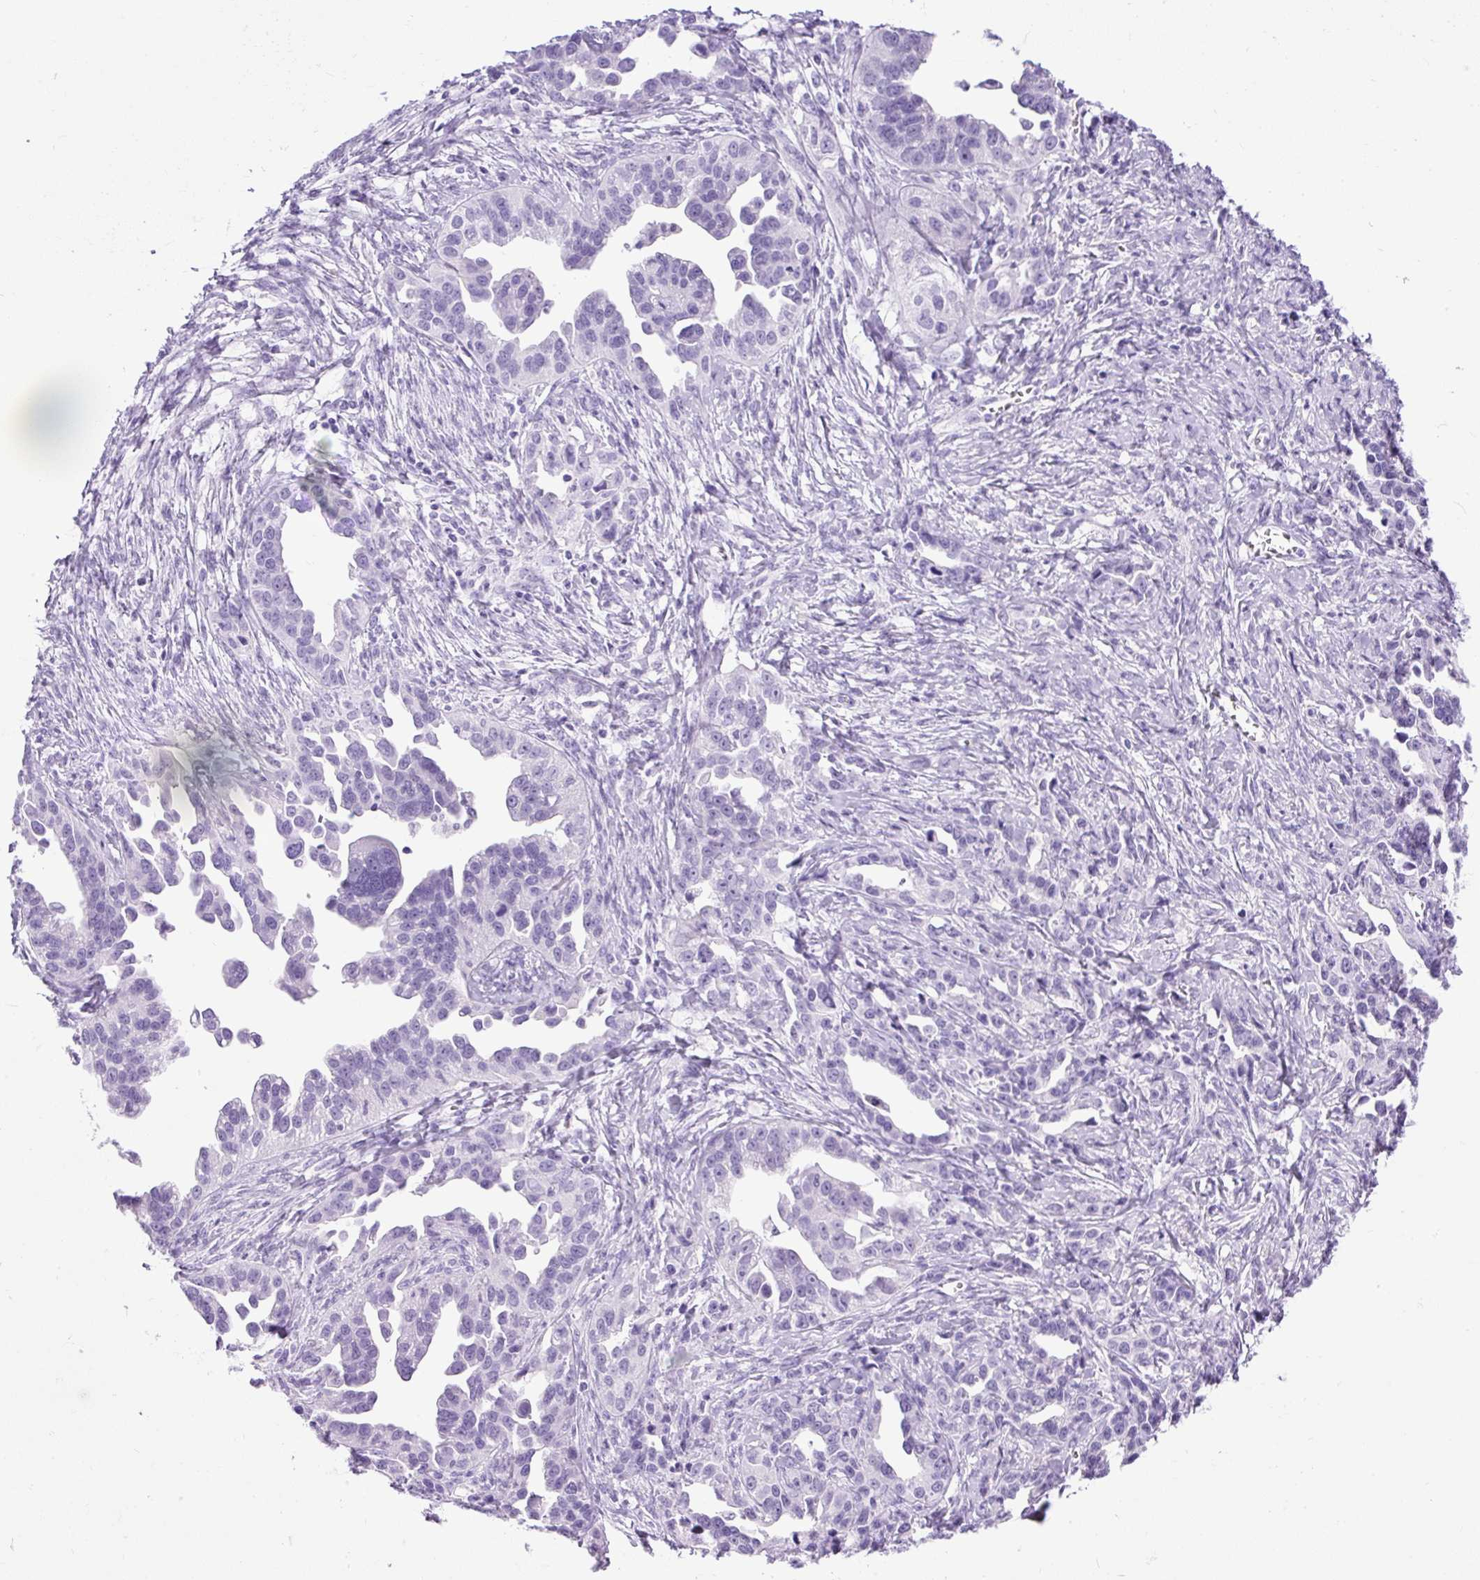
{"staining": {"intensity": "negative", "quantity": "none", "location": "none"}, "tissue": "ovarian cancer", "cell_type": "Tumor cells", "image_type": "cancer", "snomed": [{"axis": "morphology", "description": "Cystadenocarcinoma, serous, NOS"}, {"axis": "topography", "description": "Ovary"}], "caption": "DAB (3,3'-diaminobenzidine) immunohistochemical staining of serous cystadenocarcinoma (ovarian) displays no significant expression in tumor cells.", "gene": "UPP1", "patient": {"sex": "female", "age": 75}}